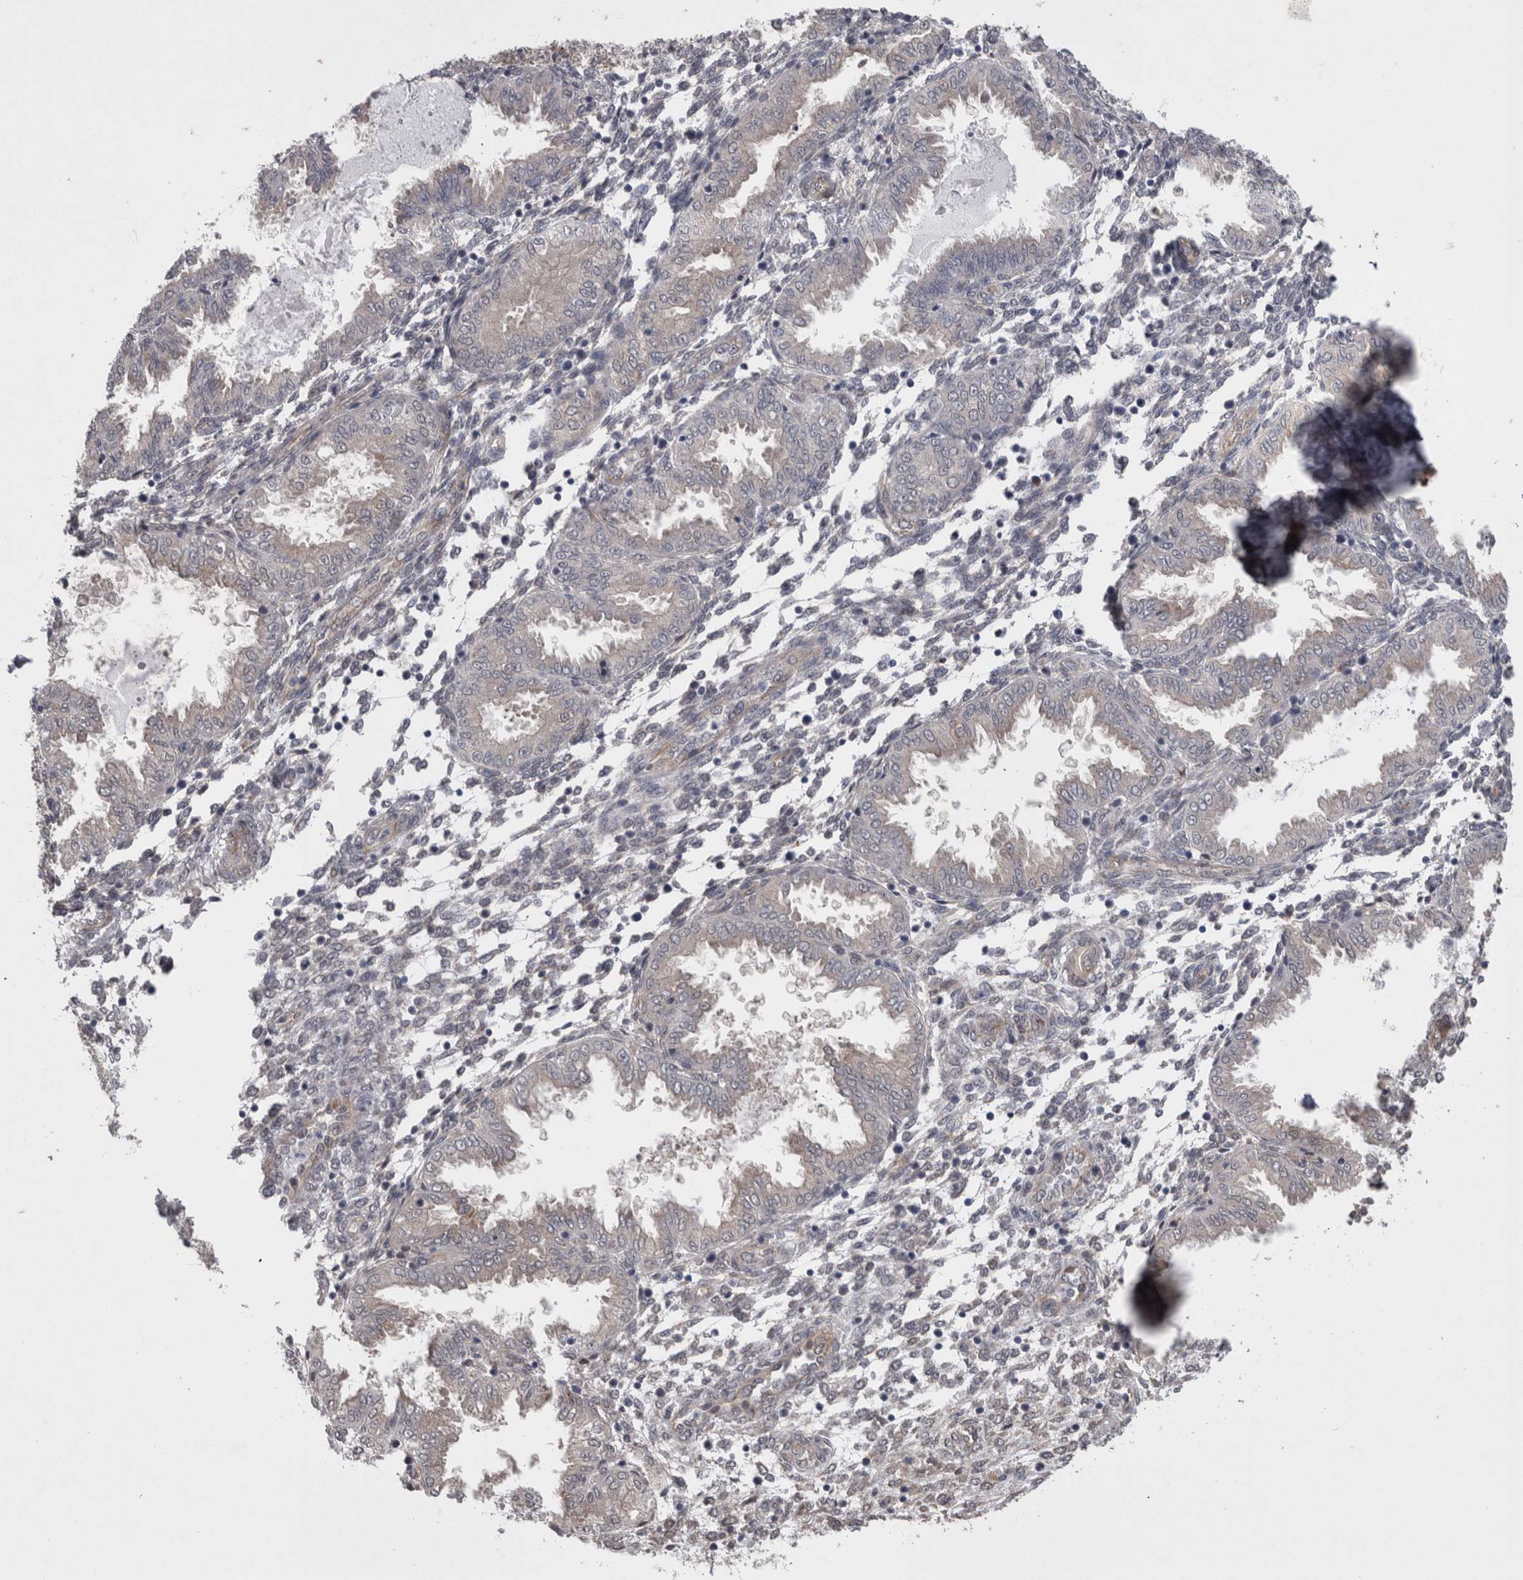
{"staining": {"intensity": "weak", "quantity": "25%-75%", "location": "cytoplasmic/membranous"}, "tissue": "endometrium", "cell_type": "Cells in endometrial stroma", "image_type": "normal", "snomed": [{"axis": "morphology", "description": "Normal tissue, NOS"}, {"axis": "topography", "description": "Endometrium"}], "caption": "Human endometrium stained with a protein marker displays weak staining in cells in endometrial stroma.", "gene": "DDX6", "patient": {"sex": "female", "age": 33}}